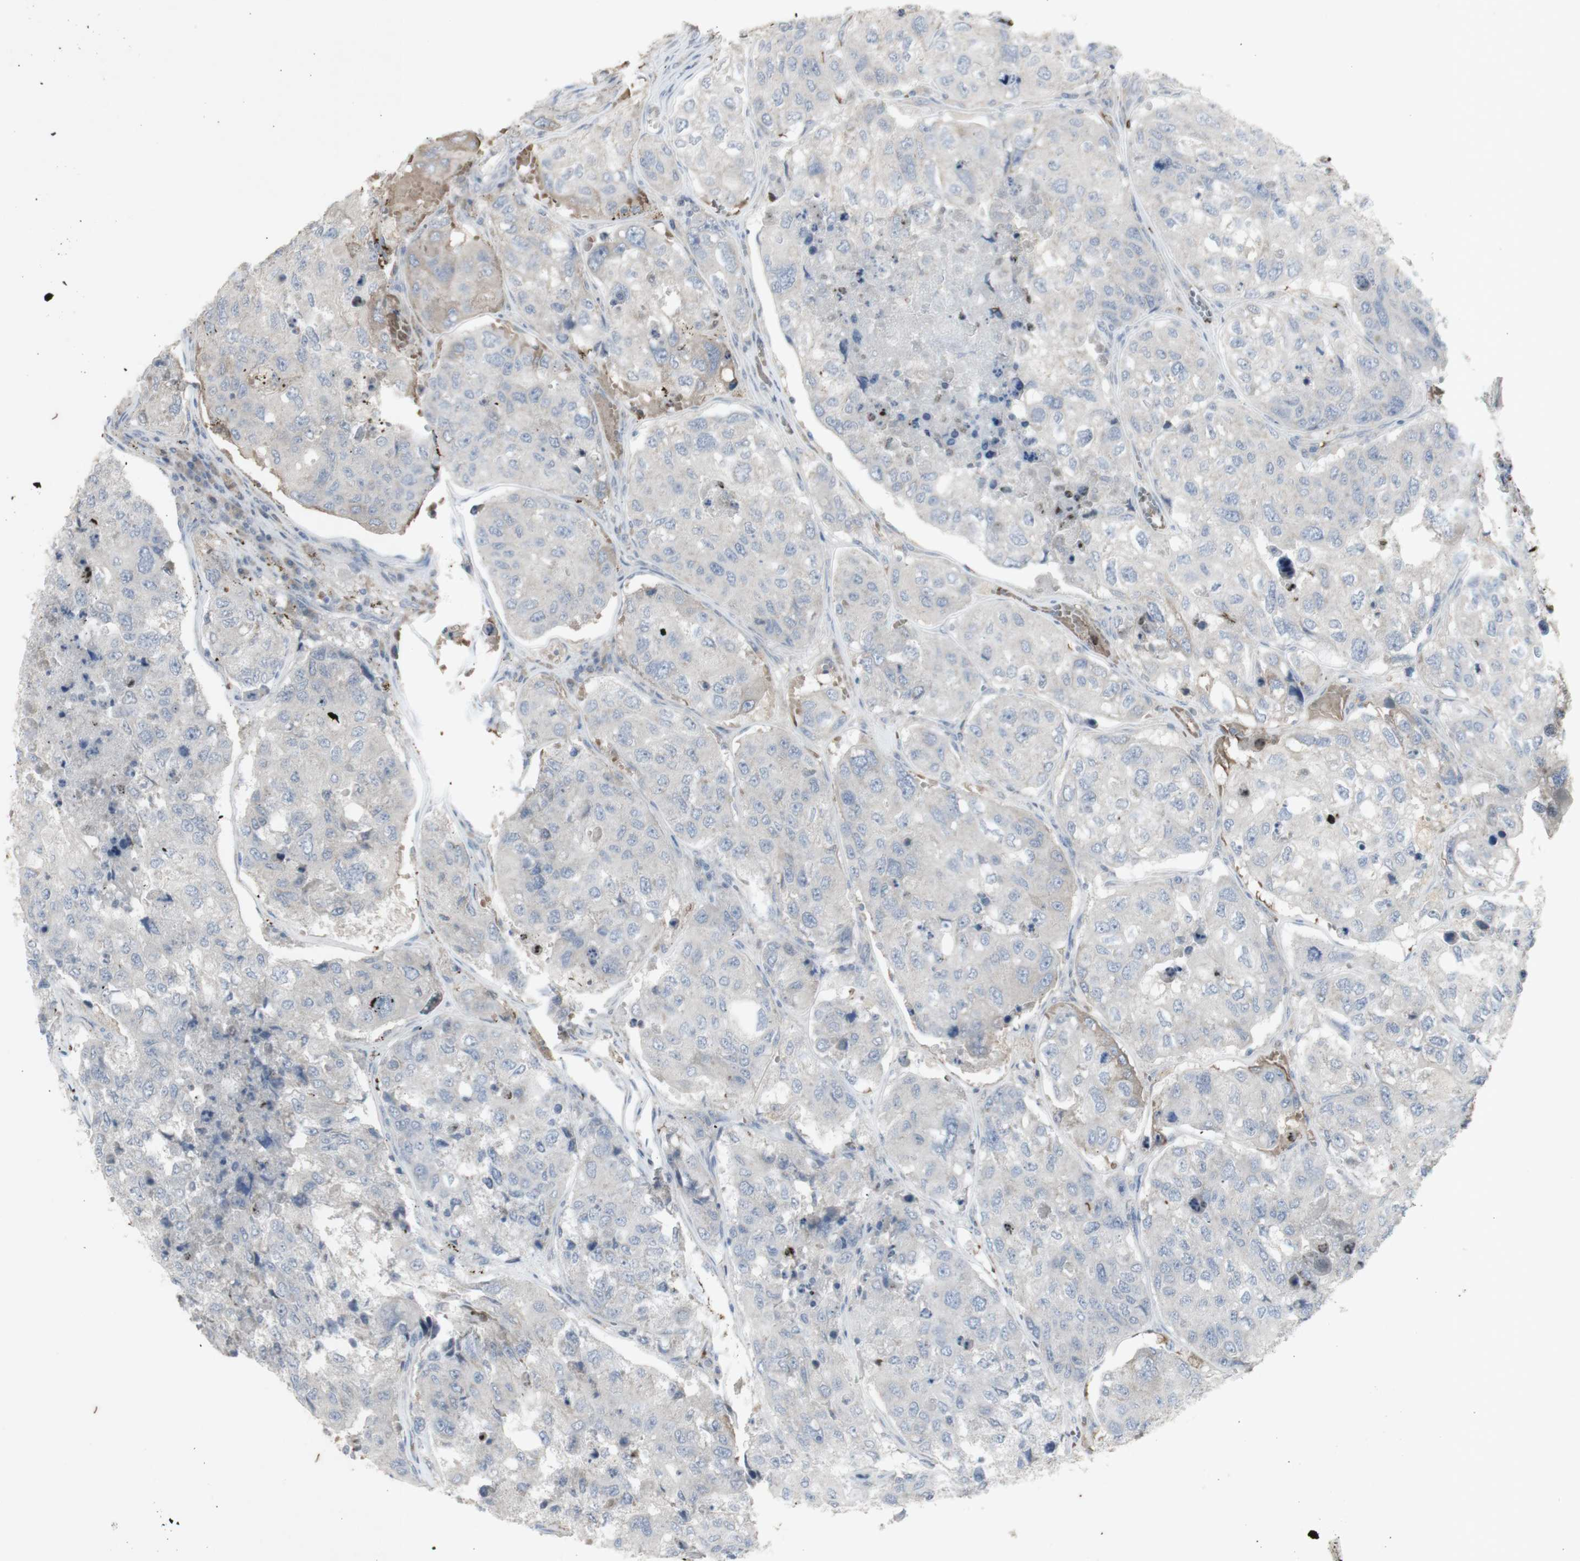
{"staining": {"intensity": "weak", "quantity": ">75%", "location": "cytoplasmic/membranous"}, "tissue": "urothelial cancer", "cell_type": "Tumor cells", "image_type": "cancer", "snomed": [{"axis": "morphology", "description": "Urothelial carcinoma, High grade"}, {"axis": "topography", "description": "Lymph node"}, {"axis": "topography", "description": "Urinary bladder"}], "caption": "A brown stain highlights weak cytoplasmic/membranous positivity of a protein in urothelial cancer tumor cells.", "gene": "INS", "patient": {"sex": "male", "age": 51}}